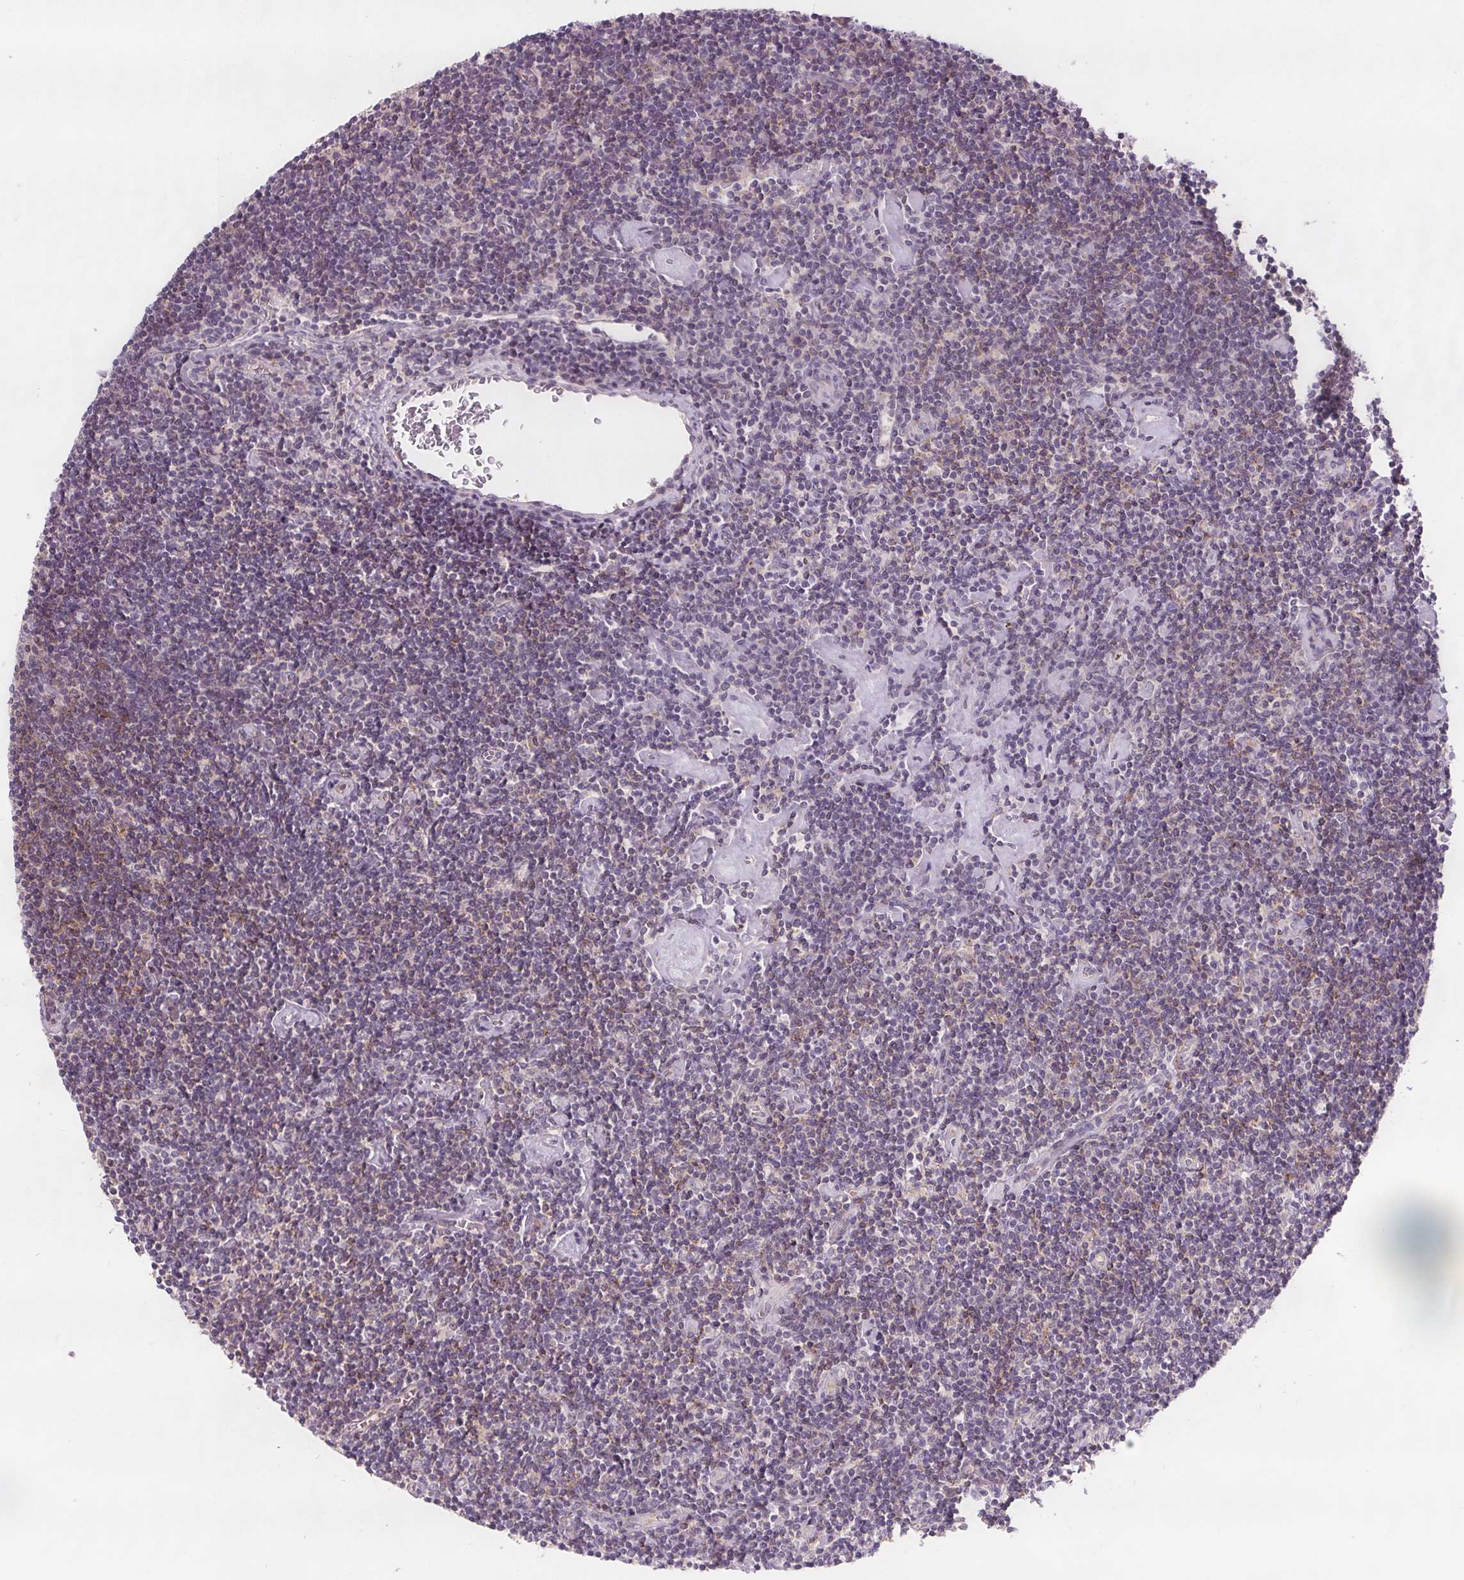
{"staining": {"intensity": "negative", "quantity": "none", "location": "none"}, "tissue": "lymphoma", "cell_type": "Tumor cells", "image_type": "cancer", "snomed": [{"axis": "morphology", "description": "Hodgkin's disease, NOS"}, {"axis": "topography", "description": "Lymph node"}], "caption": "An image of human Hodgkin's disease is negative for staining in tumor cells. (DAB (3,3'-diaminobenzidine) immunohistochemistry (IHC) with hematoxylin counter stain).", "gene": "ATP1A1", "patient": {"sex": "male", "age": 40}}